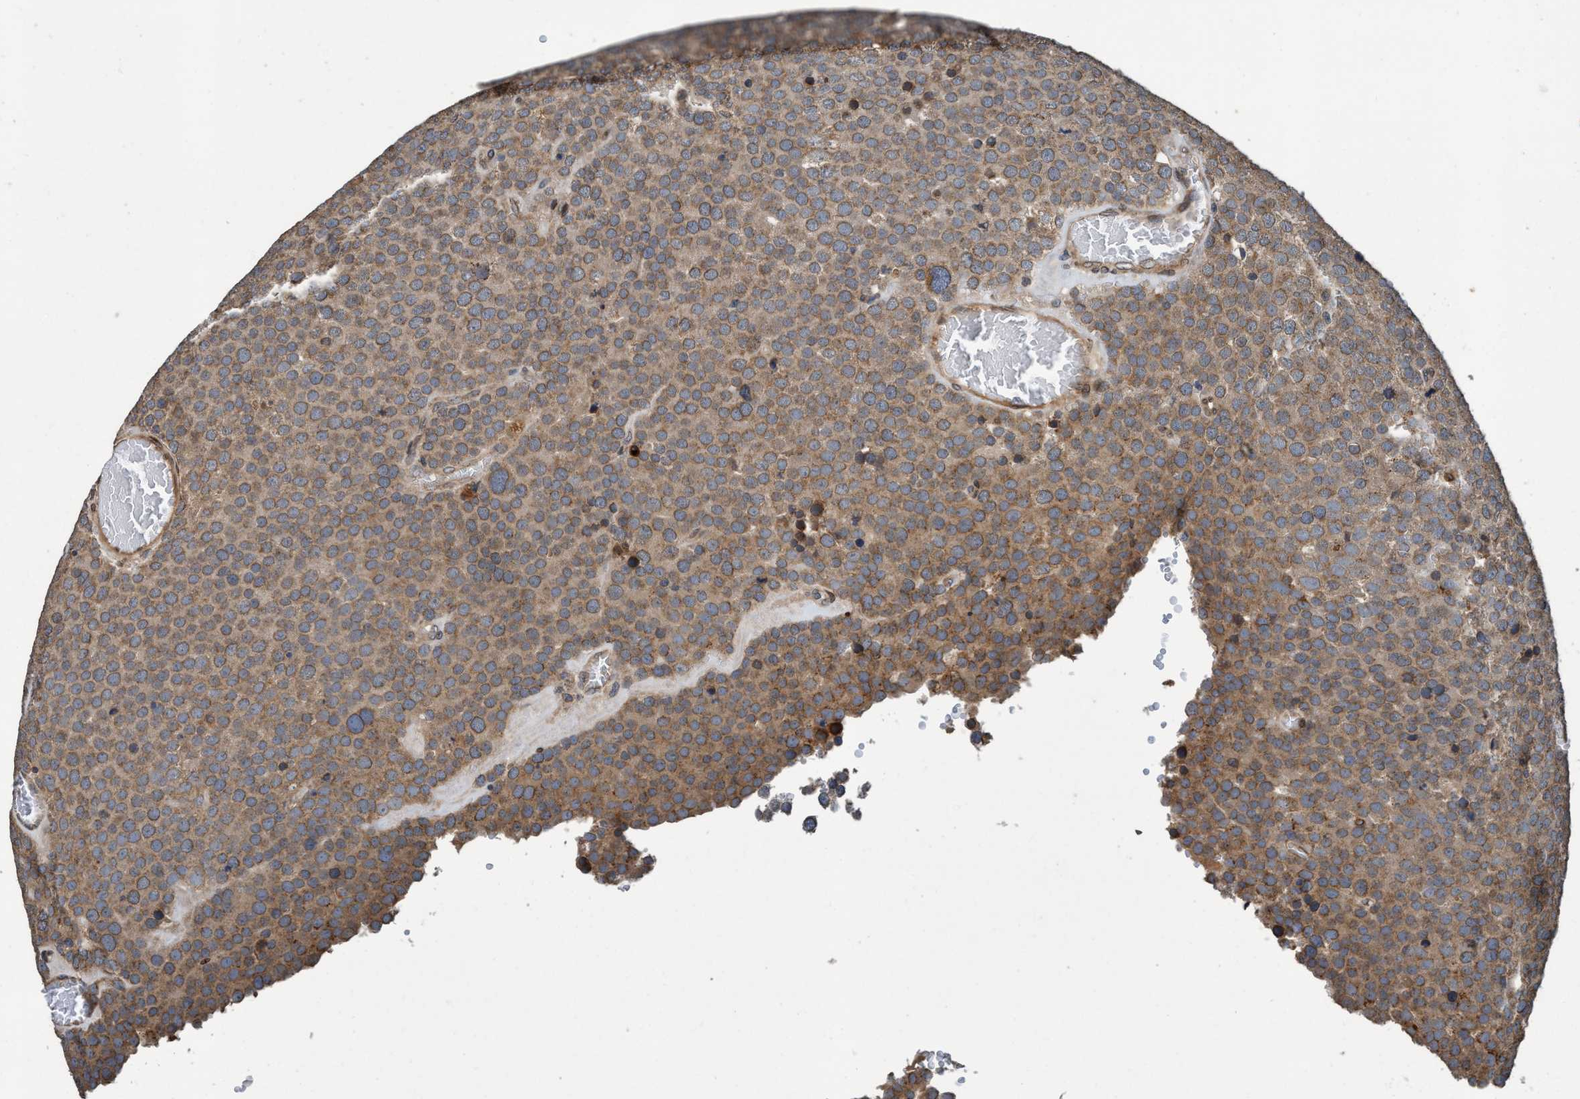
{"staining": {"intensity": "moderate", "quantity": ">75%", "location": "cytoplasmic/membranous"}, "tissue": "testis cancer", "cell_type": "Tumor cells", "image_type": "cancer", "snomed": [{"axis": "morphology", "description": "Normal tissue, NOS"}, {"axis": "morphology", "description": "Seminoma, NOS"}, {"axis": "topography", "description": "Testis"}], "caption": "Immunohistochemical staining of human testis seminoma displays medium levels of moderate cytoplasmic/membranous staining in about >75% of tumor cells.", "gene": "MACC1", "patient": {"sex": "male", "age": 71}}